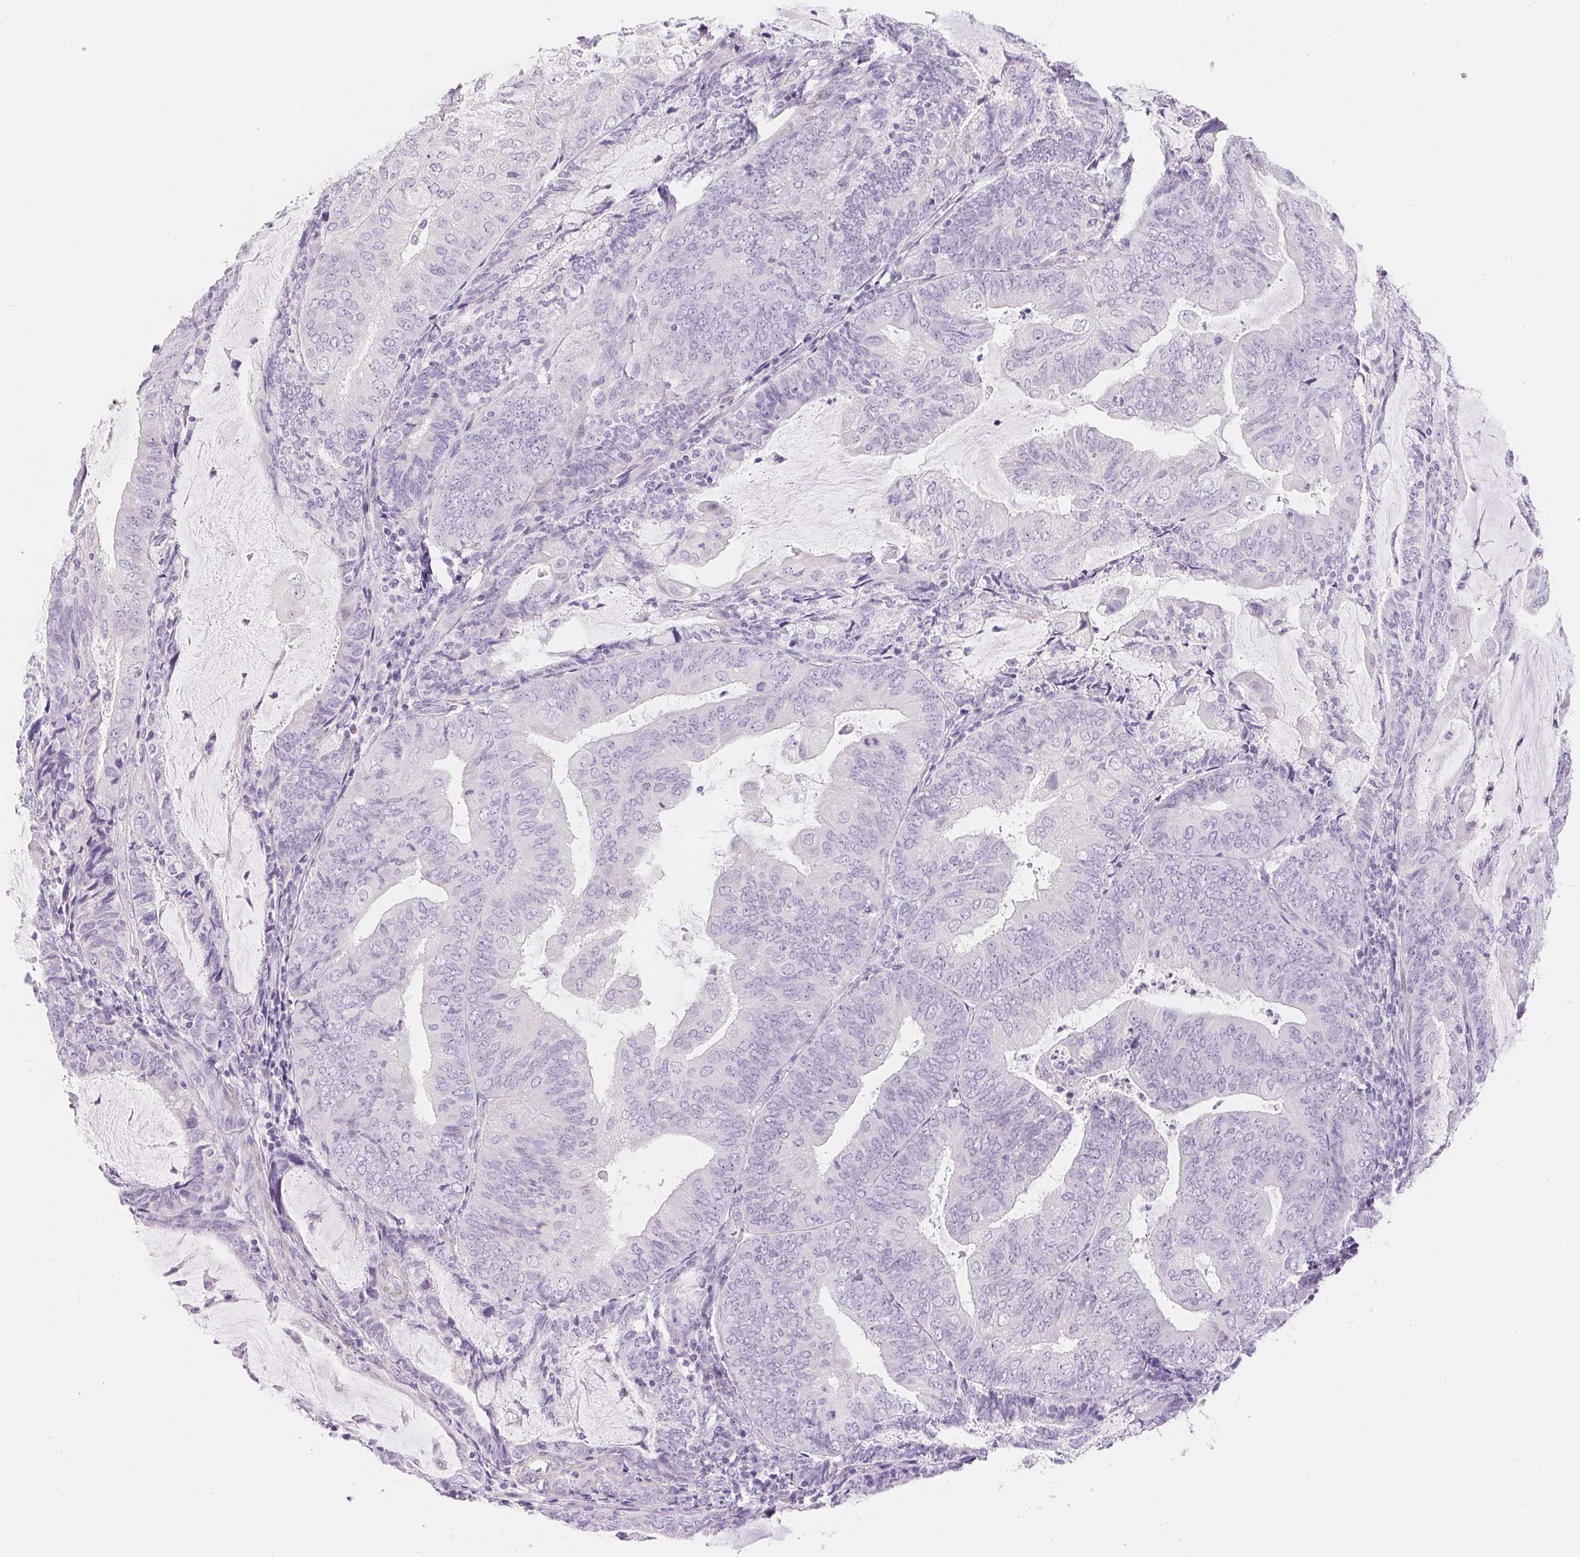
{"staining": {"intensity": "negative", "quantity": "none", "location": "none"}, "tissue": "endometrial cancer", "cell_type": "Tumor cells", "image_type": "cancer", "snomed": [{"axis": "morphology", "description": "Adenocarcinoma, NOS"}, {"axis": "topography", "description": "Endometrium"}], "caption": "Protein analysis of adenocarcinoma (endometrial) exhibits no significant staining in tumor cells. (DAB IHC, high magnification).", "gene": "KCNE2", "patient": {"sex": "female", "age": 81}}